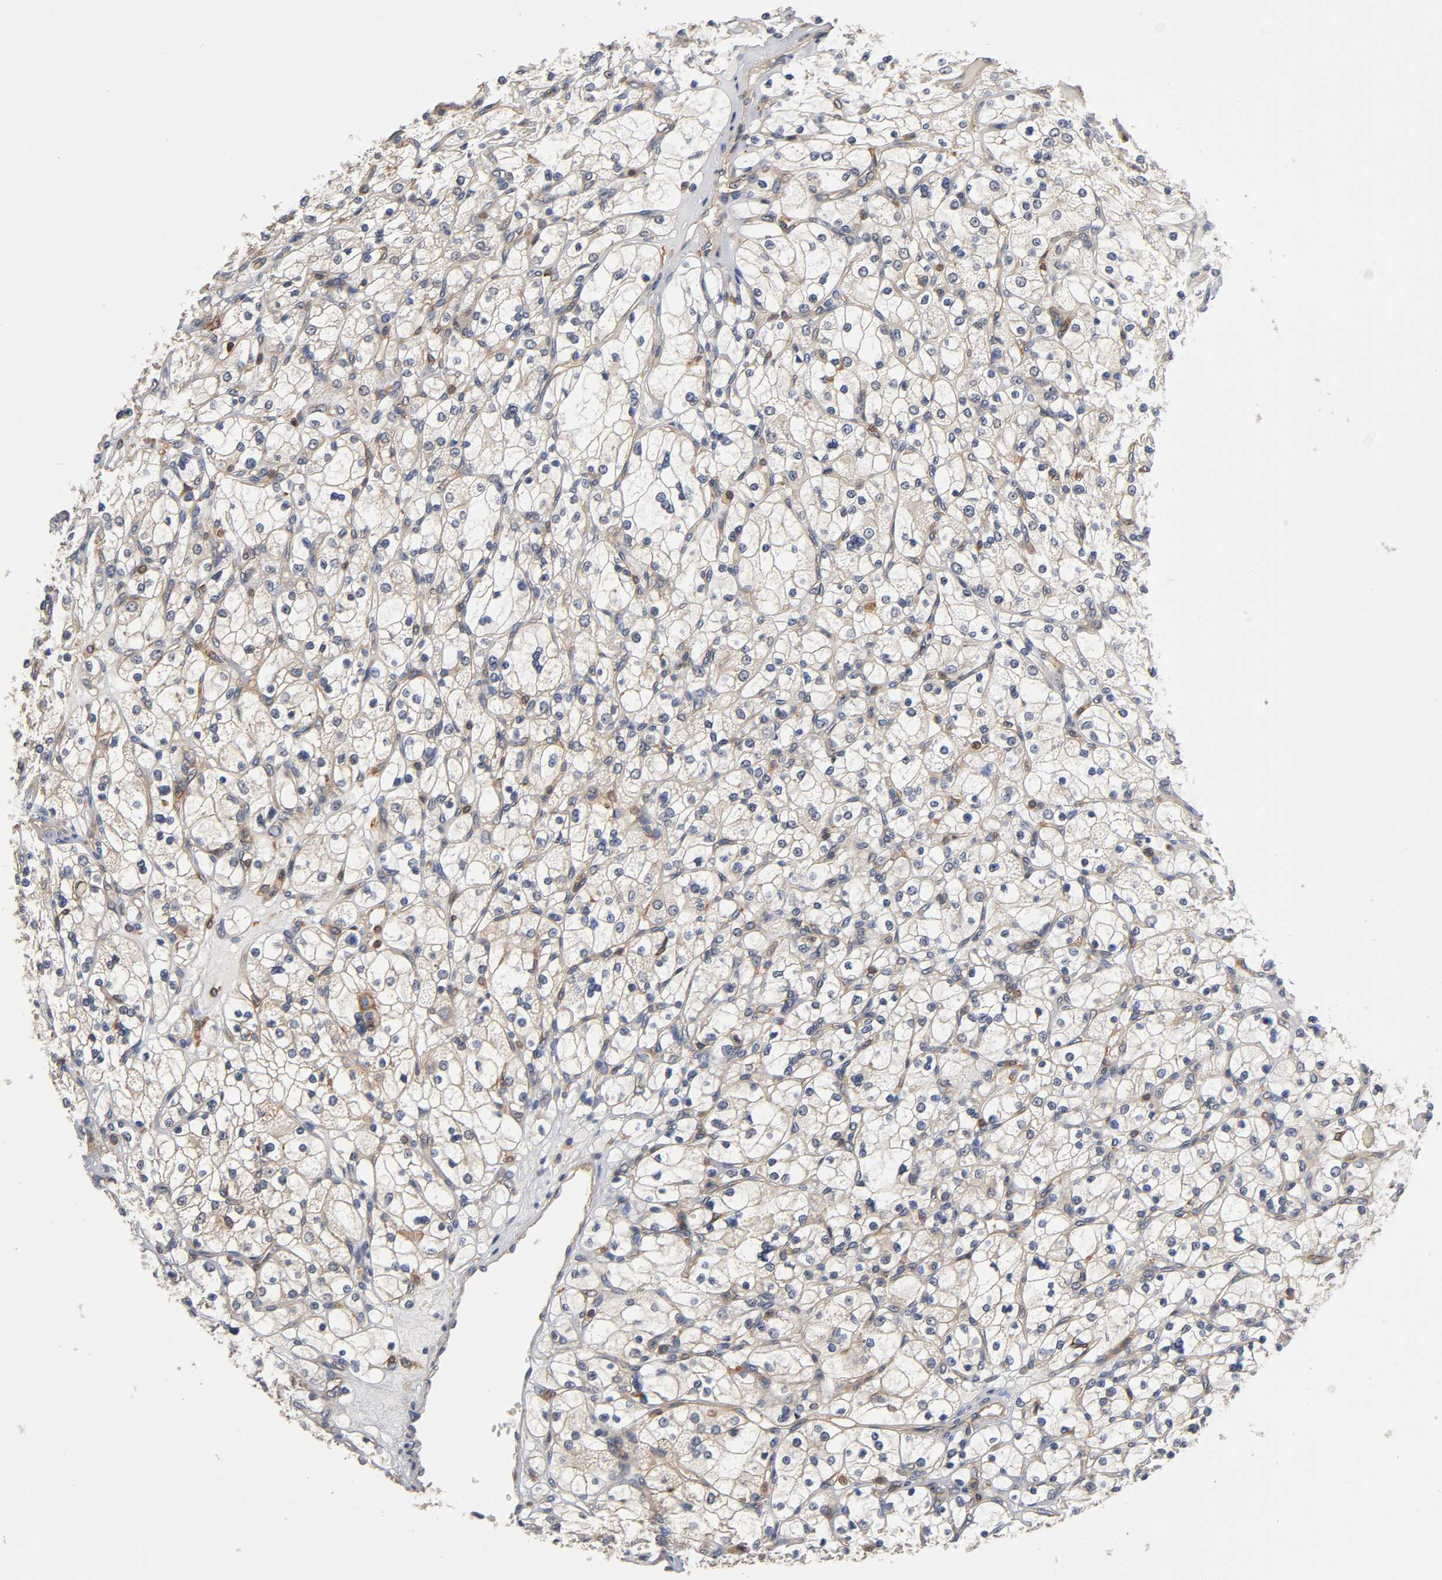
{"staining": {"intensity": "weak", "quantity": "25%-75%", "location": "cytoplasmic/membranous"}, "tissue": "renal cancer", "cell_type": "Tumor cells", "image_type": "cancer", "snomed": [{"axis": "morphology", "description": "Adenocarcinoma, NOS"}, {"axis": "topography", "description": "Kidney"}], "caption": "Immunohistochemical staining of human renal cancer (adenocarcinoma) exhibits weak cytoplasmic/membranous protein positivity in about 25%-75% of tumor cells.", "gene": "ACTR2", "patient": {"sex": "female", "age": 83}}